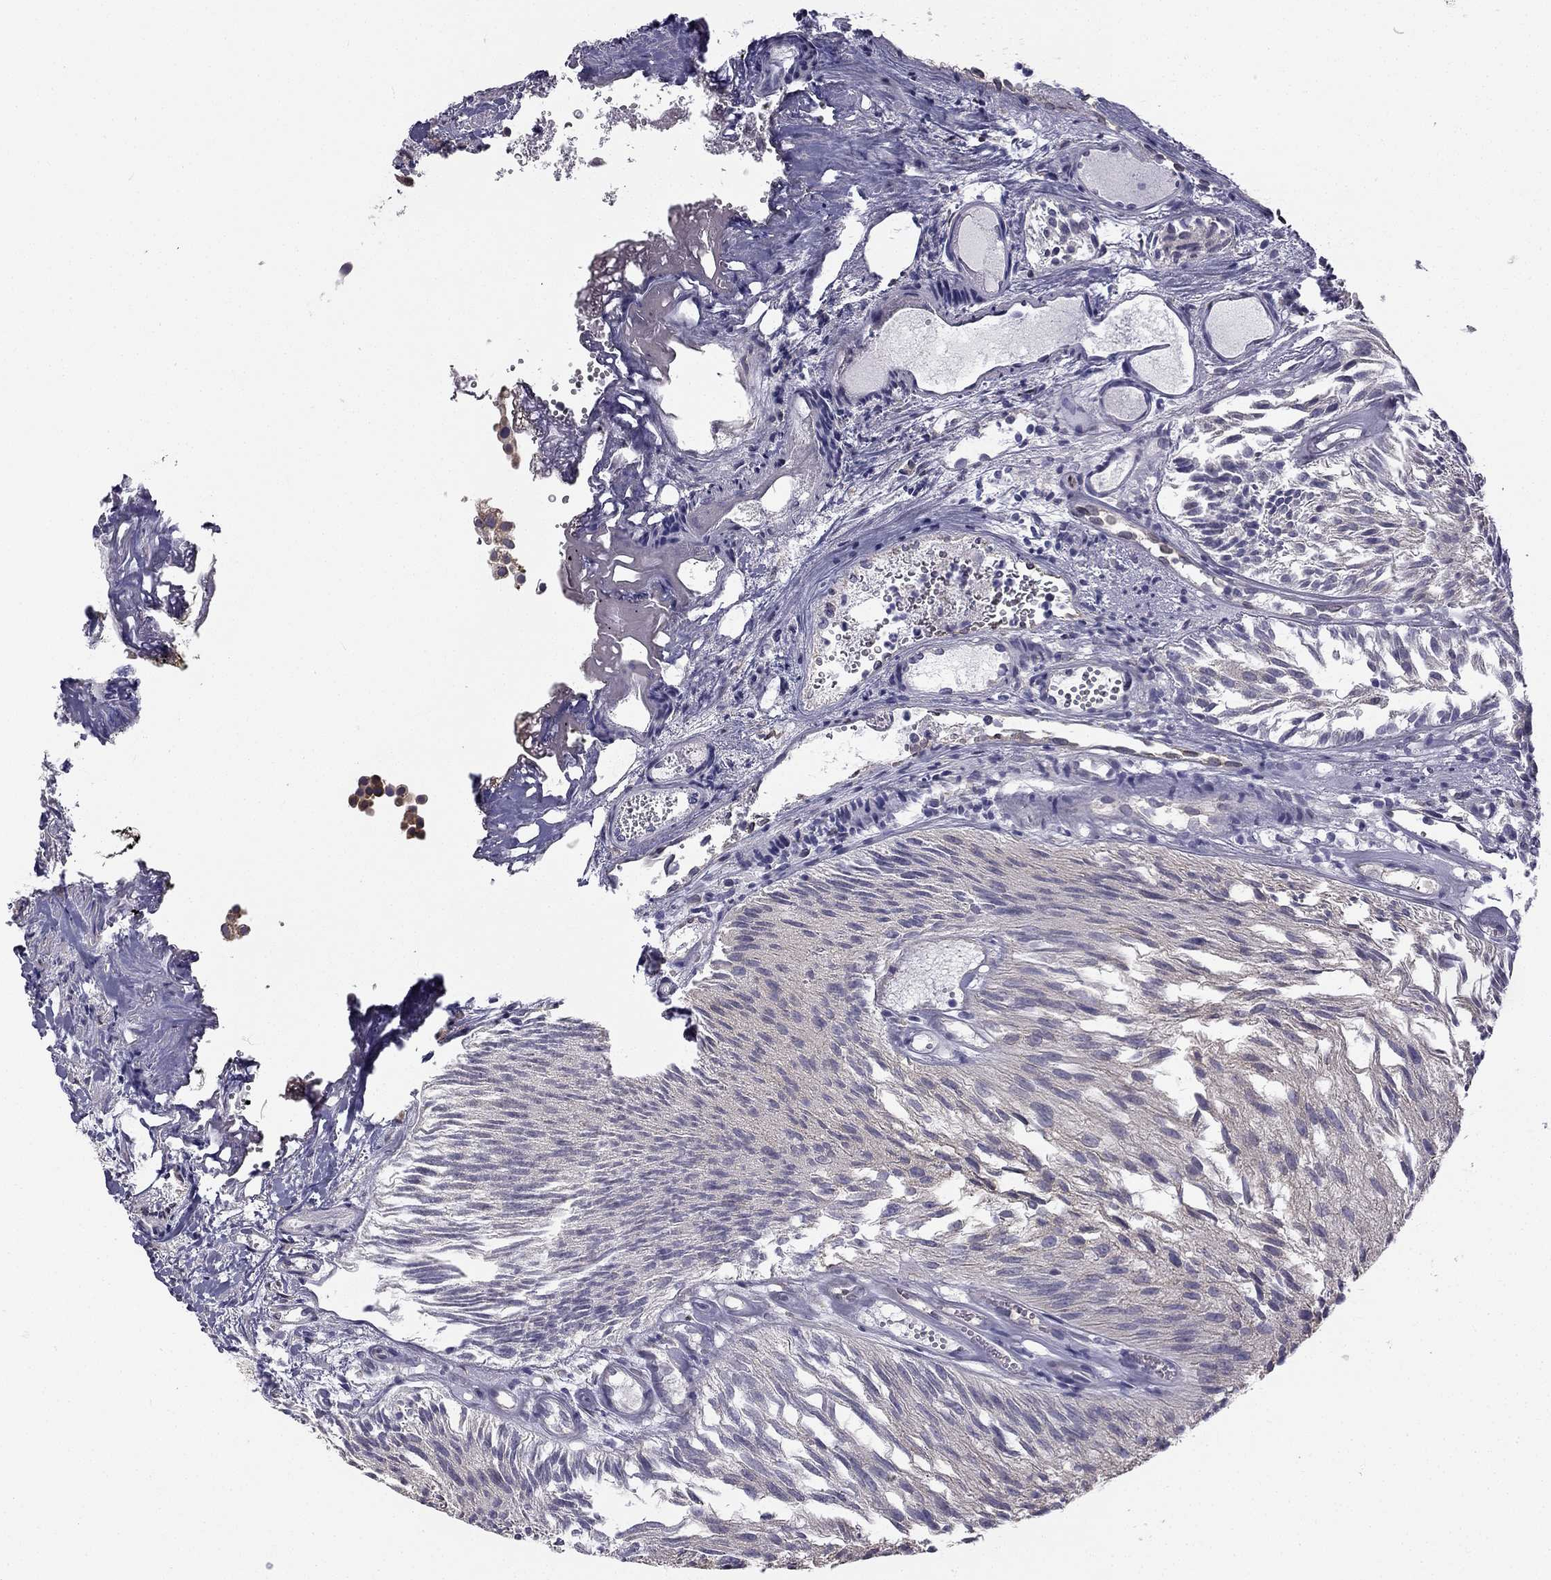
{"staining": {"intensity": "negative", "quantity": "none", "location": "none"}, "tissue": "urothelial cancer", "cell_type": "Tumor cells", "image_type": "cancer", "snomed": [{"axis": "morphology", "description": "Urothelial carcinoma, Low grade"}, {"axis": "topography", "description": "Urinary bladder"}], "caption": "DAB immunohistochemical staining of human urothelial cancer demonstrates no significant staining in tumor cells.", "gene": "CCDC40", "patient": {"sex": "female", "age": 87}}